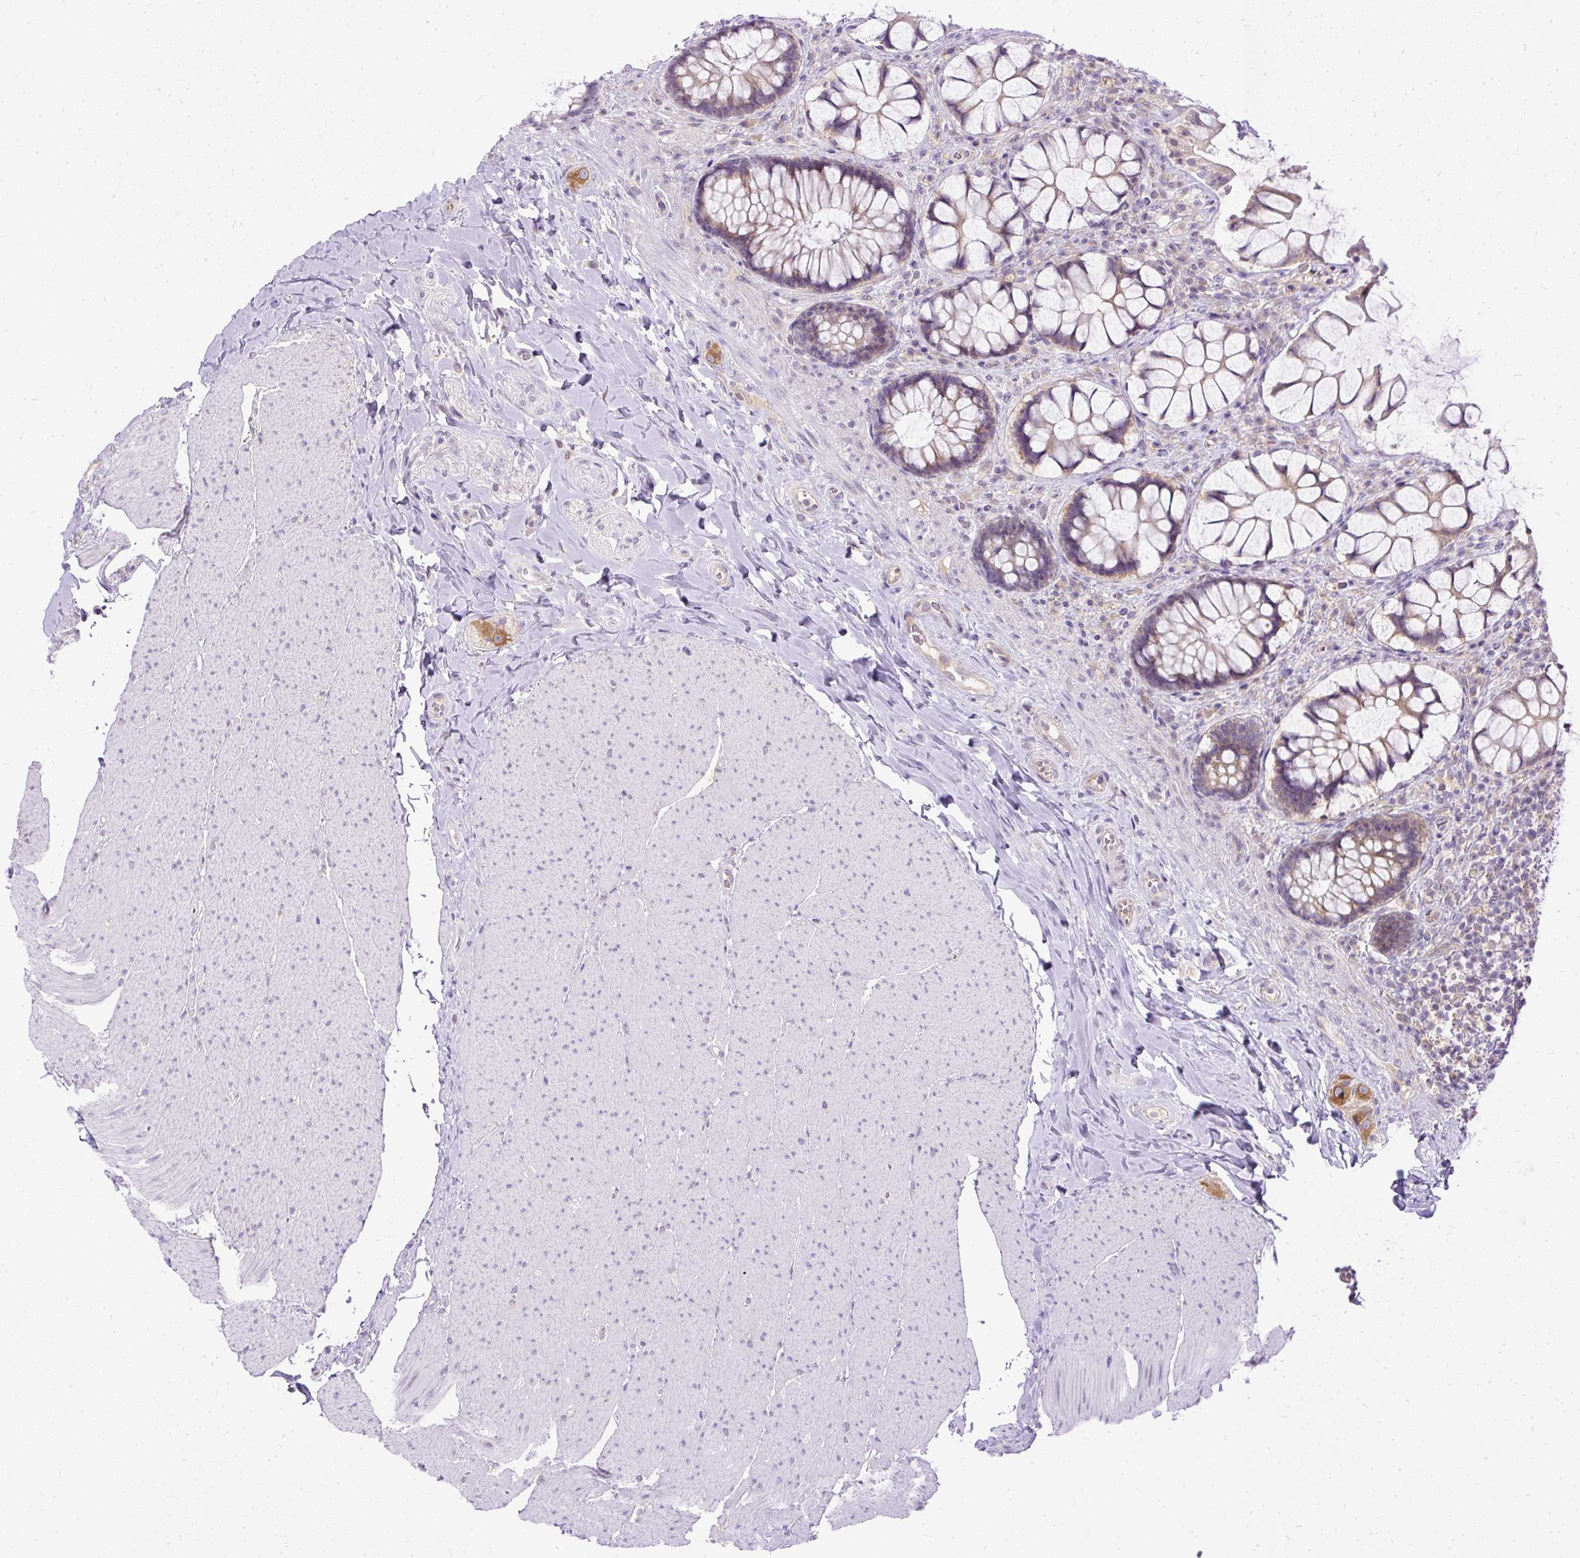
{"staining": {"intensity": "moderate", "quantity": ">75%", "location": "cytoplasmic/membranous"}, "tissue": "rectum", "cell_type": "Glandular cells", "image_type": "normal", "snomed": [{"axis": "morphology", "description": "Normal tissue, NOS"}, {"axis": "topography", "description": "Rectum"}], "caption": "This is an image of immunohistochemistry (IHC) staining of normal rectum, which shows moderate positivity in the cytoplasmic/membranous of glandular cells.", "gene": "AMFR", "patient": {"sex": "female", "age": 58}}